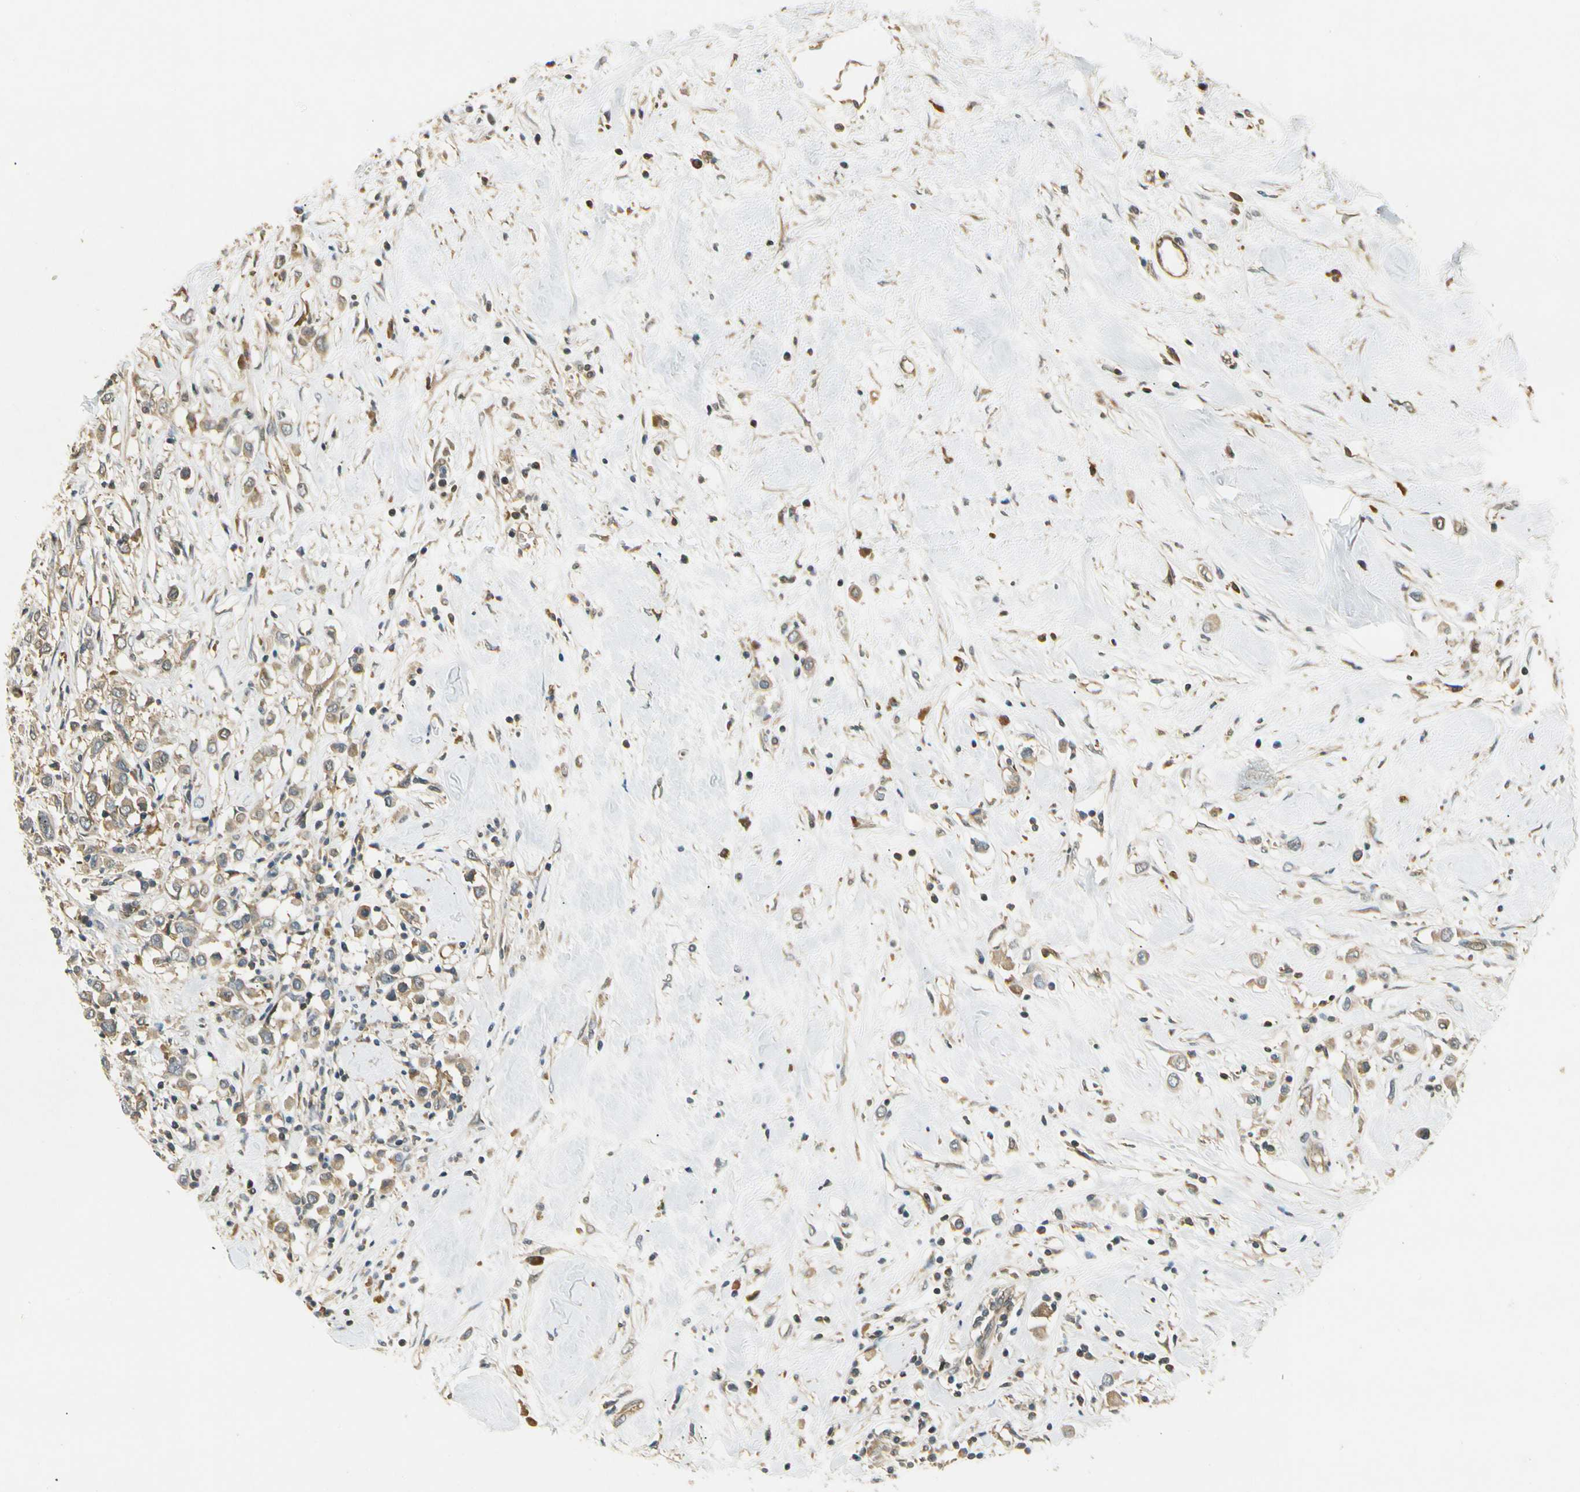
{"staining": {"intensity": "weak", "quantity": "25%-75%", "location": "cytoplasmic/membranous"}, "tissue": "breast cancer", "cell_type": "Tumor cells", "image_type": "cancer", "snomed": [{"axis": "morphology", "description": "Duct carcinoma"}, {"axis": "topography", "description": "Breast"}], "caption": "Immunohistochemistry (IHC) photomicrograph of human intraductal carcinoma (breast) stained for a protein (brown), which exhibits low levels of weak cytoplasmic/membranous staining in approximately 25%-75% of tumor cells.", "gene": "EIF1AX", "patient": {"sex": "female", "age": 61}}